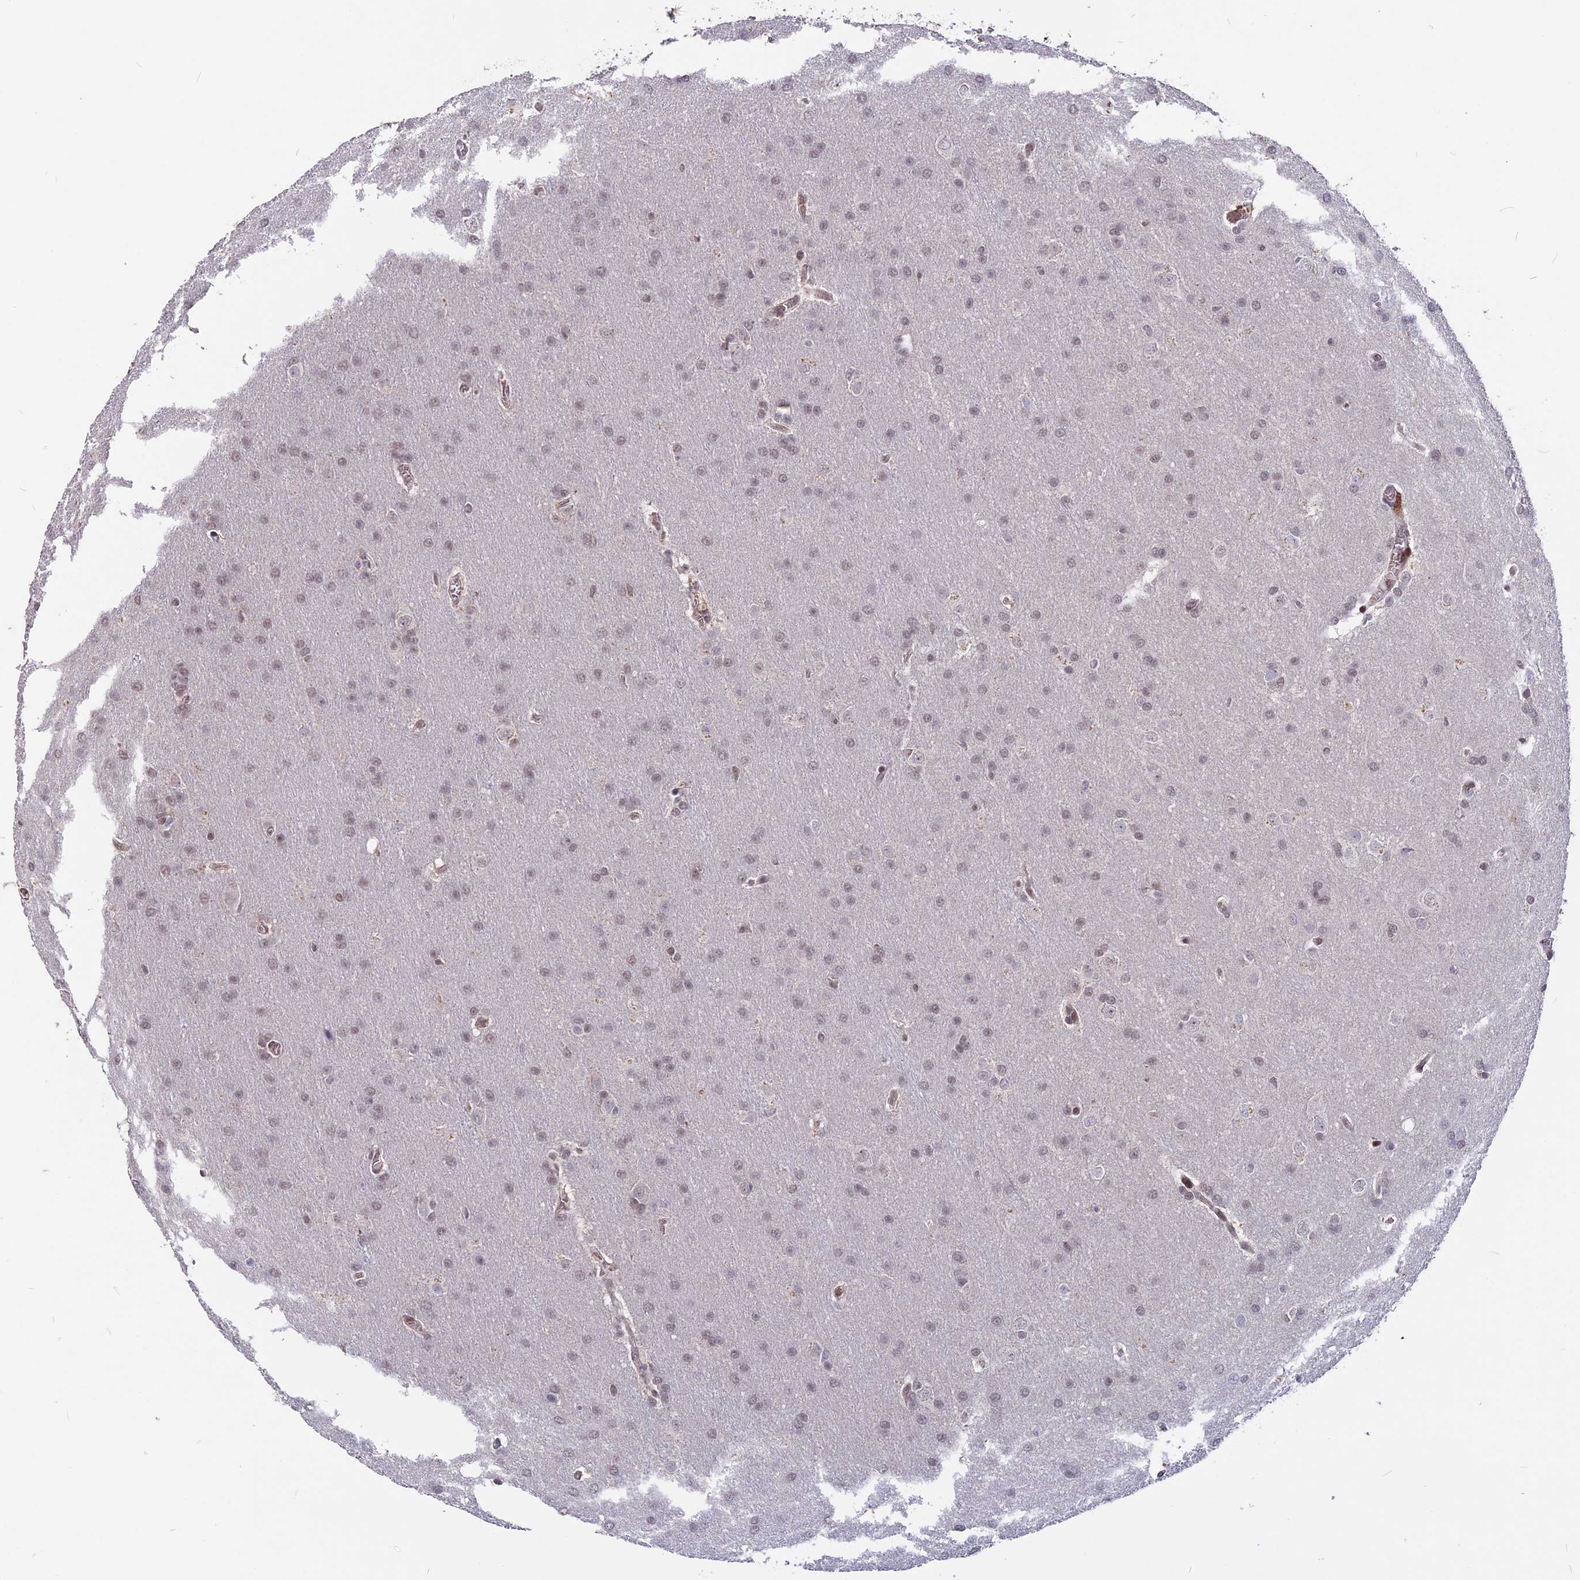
{"staining": {"intensity": "weak", "quantity": "<25%", "location": "nuclear"}, "tissue": "glioma", "cell_type": "Tumor cells", "image_type": "cancer", "snomed": [{"axis": "morphology", "description": "Glioma, malignant, Low grade"}, {"axis": "topography", "description": "Brain"}], "caption": "DAB (3,3'-diaminobenzidine) immunohistochemical staining of human glioma exhibits no significant positivity in tumor cells.", "gene": "ZC3H10", "patient": {"sex": "female", "age": 32}}